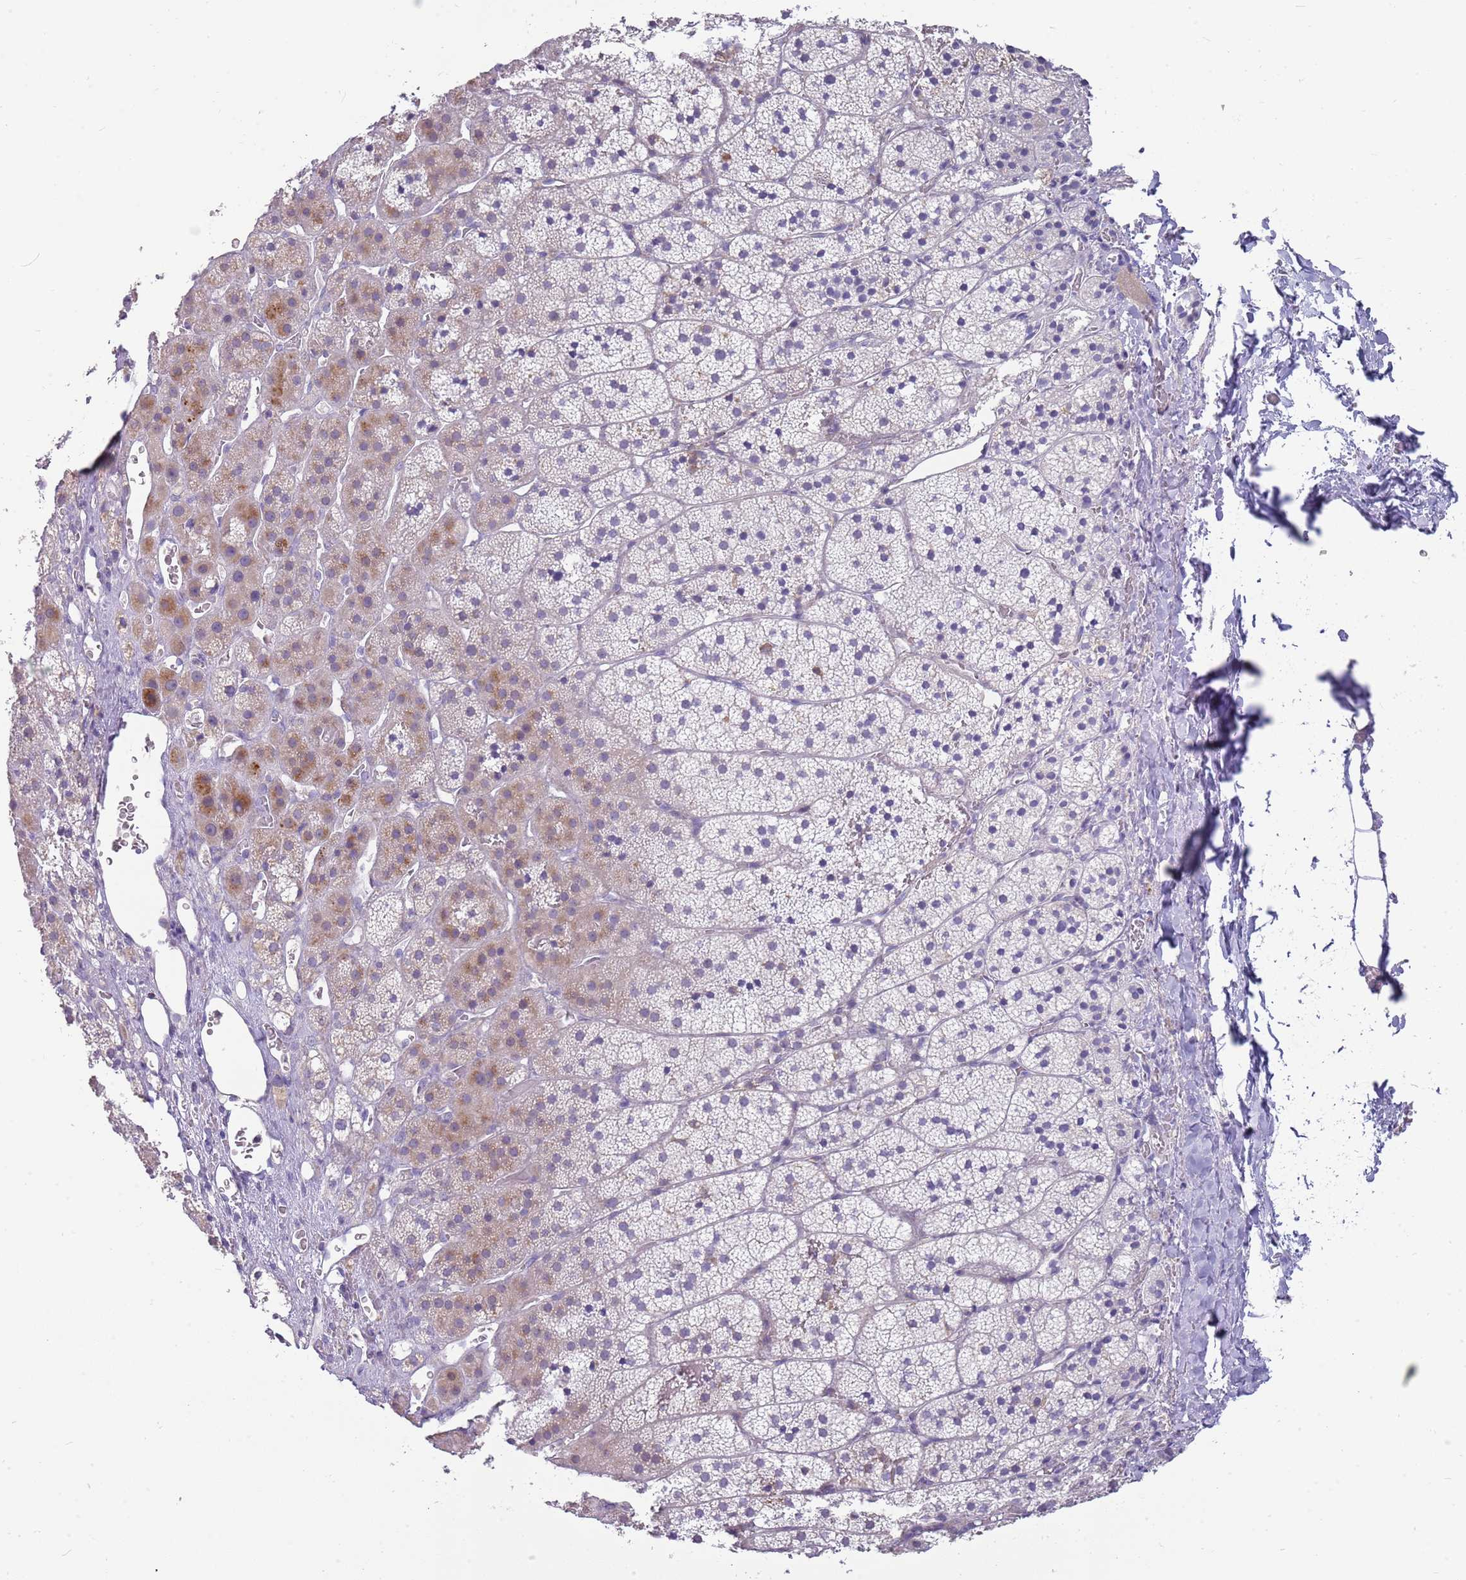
{"staining": {"intensity": "moderate", "quantity": "<25%", "location": "cytoplasmic/membranous"}, "tissue": "adrenal gland", "cell_type": "Glandular cells", "image_type": "normal", "snomed": [{"axis": "morphology", "description": "Normal tissue, NOS"}, {"axis": "topography", "description": "Adrenal gland"}], "caption": "Protein positivity by immunohistochemistry demonstrates moderate cytoplasmic/membranous expression in about <25% of glandular cells in benign adrenal gland.", "gene": "DIPK1C", "patient": {"sex": "female", "age": 44}}